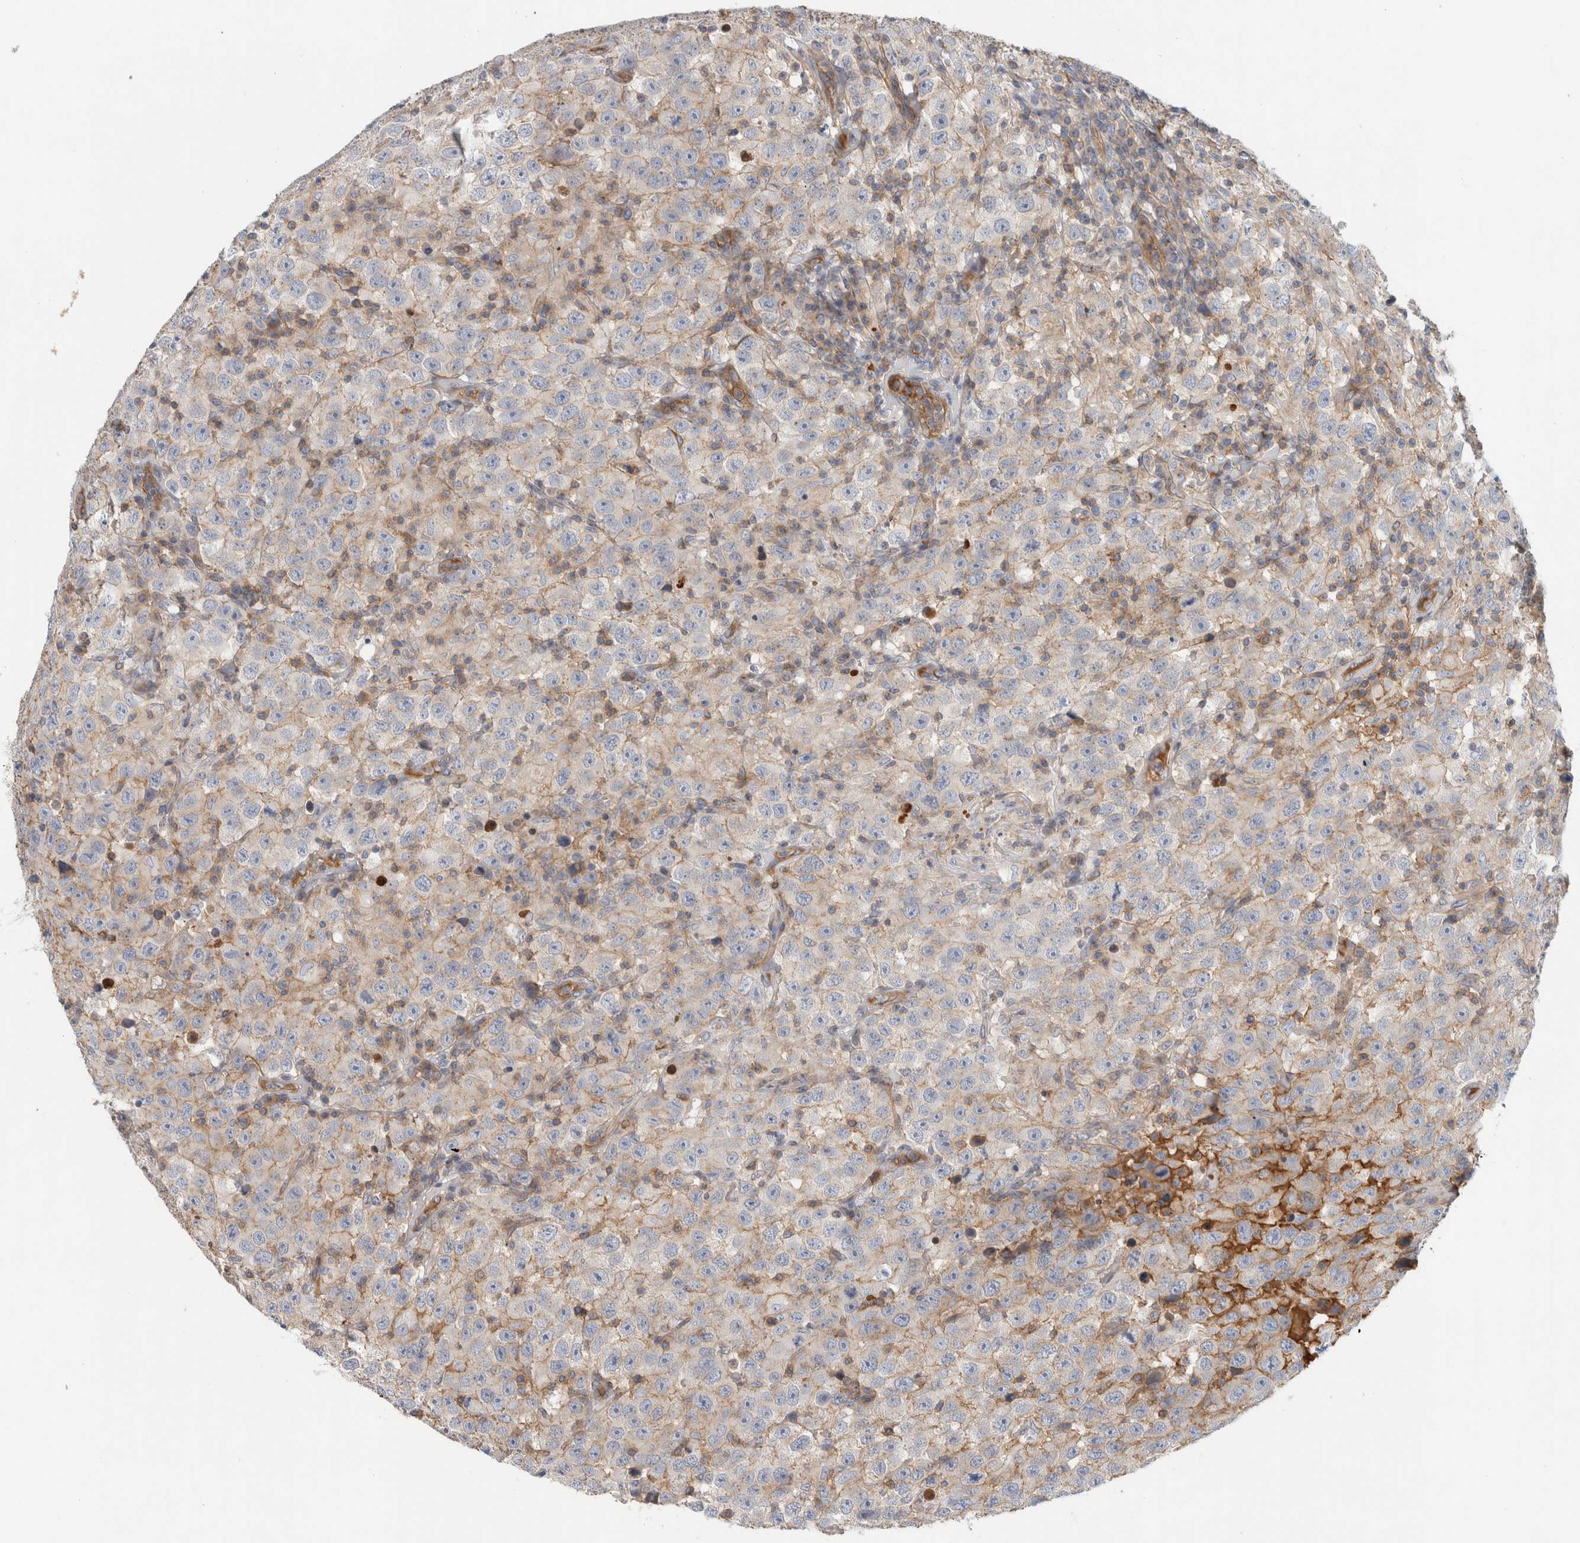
{"staining": {"intensity": "negative", "quantity": "none", "location": "none"}, "tissue": "testis cancer", "cell_type": "Tumor cells", "image_type": "cancer", "snomed": [{"axis": "morphology", "description": "Seminoma, NOS"}, {"axis": "topography", "description": "Testis"}], "caption": "Testis seminoma was stained to show a protein in brown. There is no significant positivity in tumor cells. (DAB (3,3'-diaminobenzidine) immunohistochemistry with hematoxylin counter stain).", "gene": "CFI", "patient": {"sex": "male", "age": 41}}